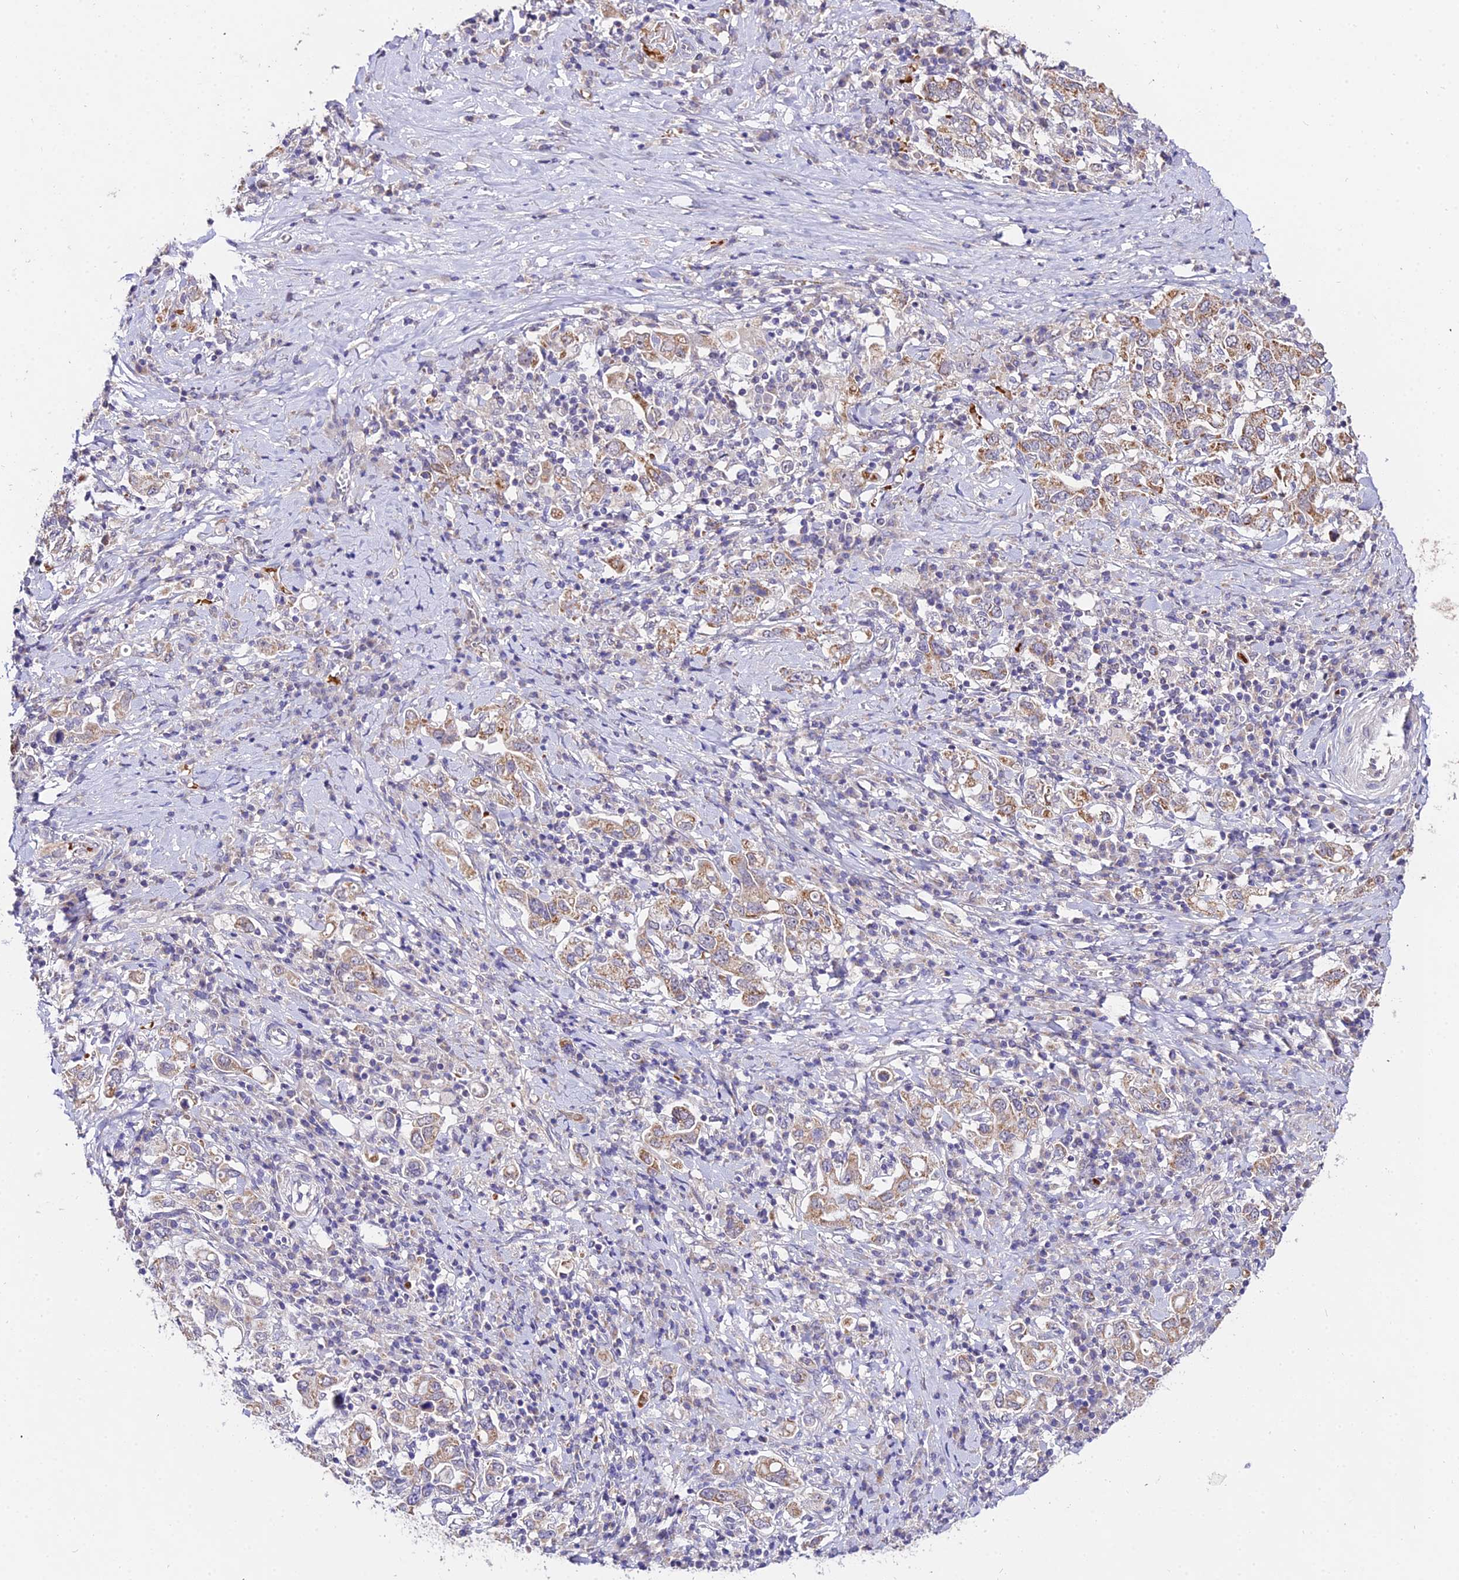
{"staining": {"intensity": "moderate", "quantity": "25%-75%", "location": "cytoplasmic/membranous"}, "tissue": "stomach cancer", "cell_type": "Tumor cells", "image_type": "cancer", "snomed": [{"axis": "morphology", "description": "Adenocarcinoma, NOS"}, {"axis": "topography", "description": "Stomach, upper"}, {"axis": "topography", "description": "Stomach"}], "caption": "Moderate cytoplasmic/membranous expression for a protein is seen in approximately 25%-75% of tumor cells of adenocarcinoma (stomach) using IHC.", "gene": "WDR5B", "patient": {"sex": "male", "age": 62}}